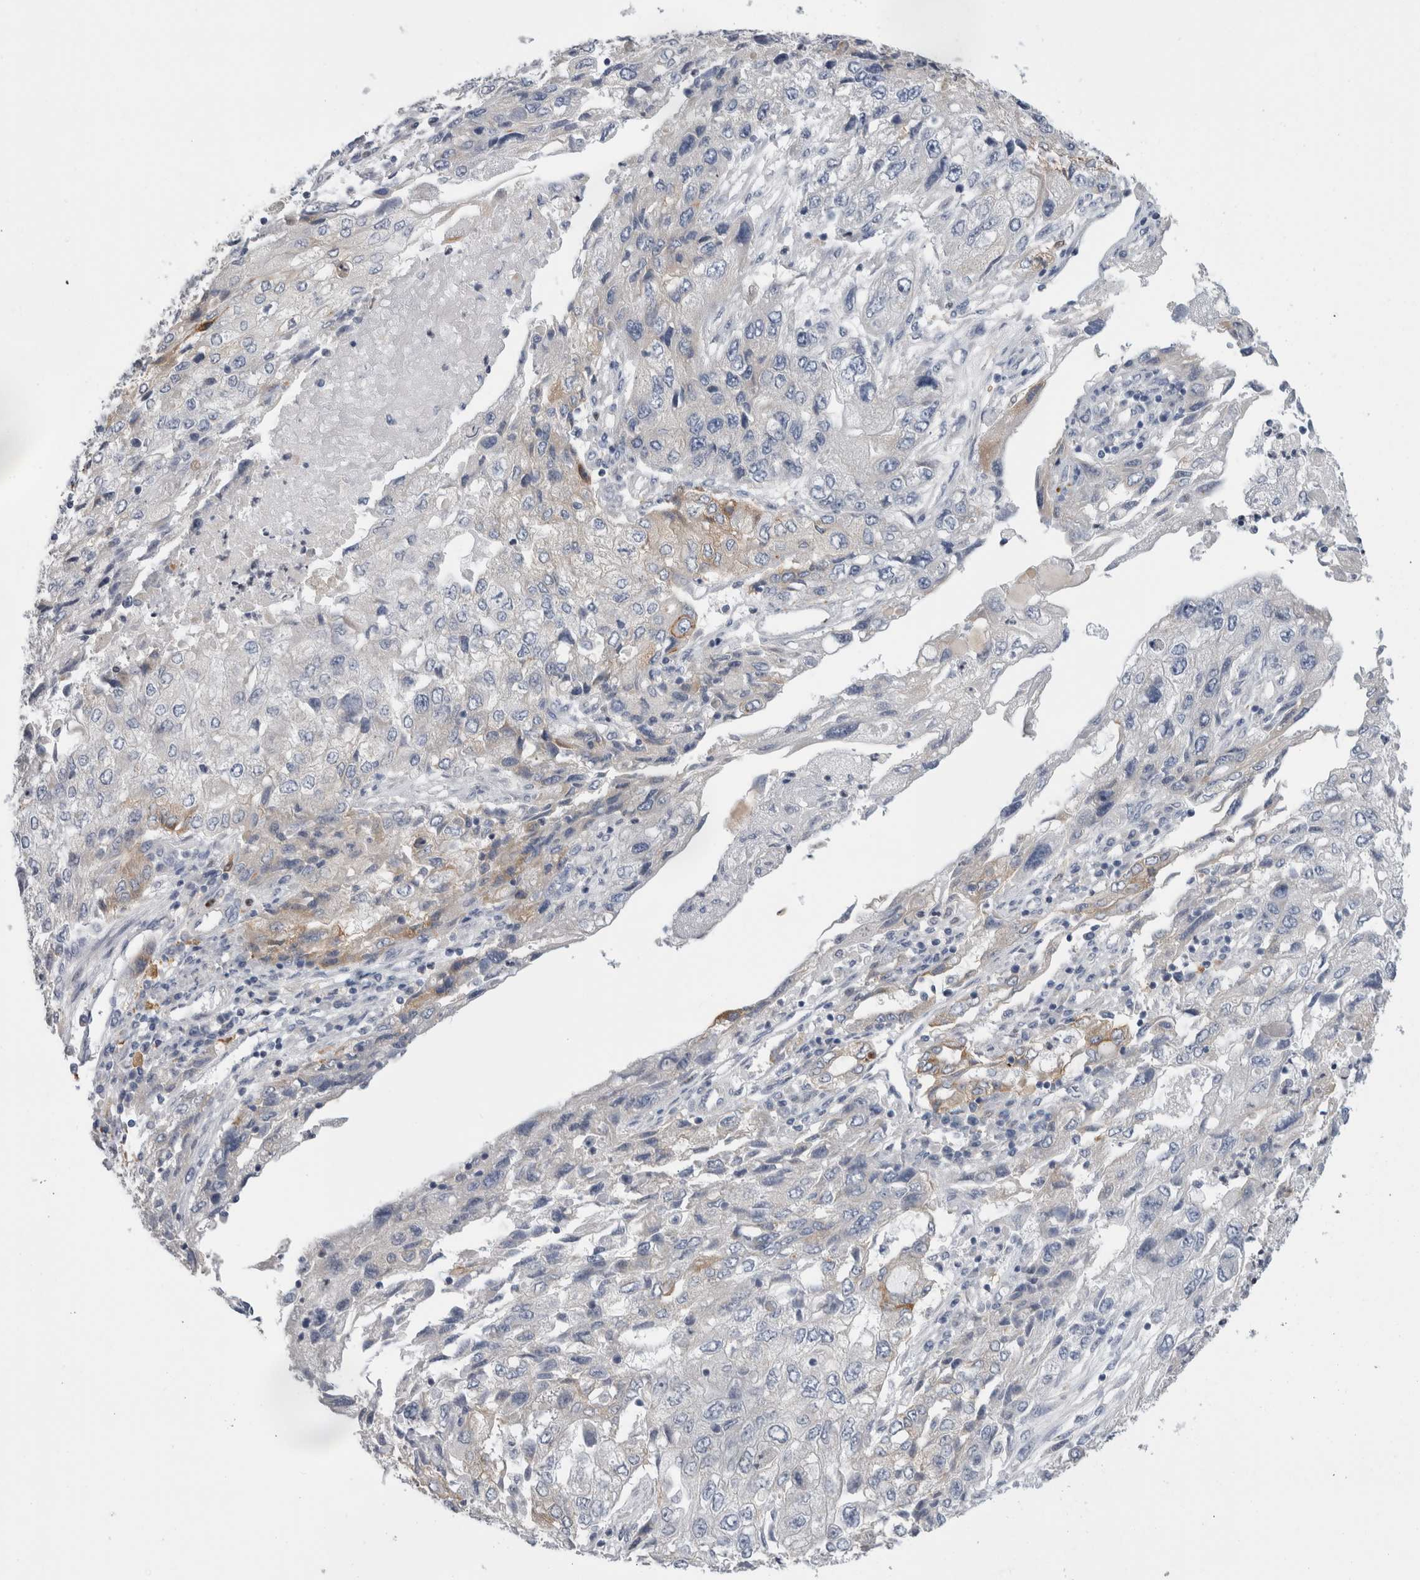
{"staining": {"intensity": "weak", "quantity": "<25%", "location": "cytoplasmic/membranous"}, "tissue": "endometrial cancer", "cell_type": "Tumor cells", "image_type": "cancer", "snomed": [{"axis": "morphology", "description": "Adenocarcinoma, NOS"}, {"axis": "topography", "description": "Endometrium"}], "caption": "Photomicrograph shows no significant protein positivity in tumor cells of adenocarcinoma (endometrial).", "gene": "SLC20A2", "patient": {"sex": "female", "age": 49}}